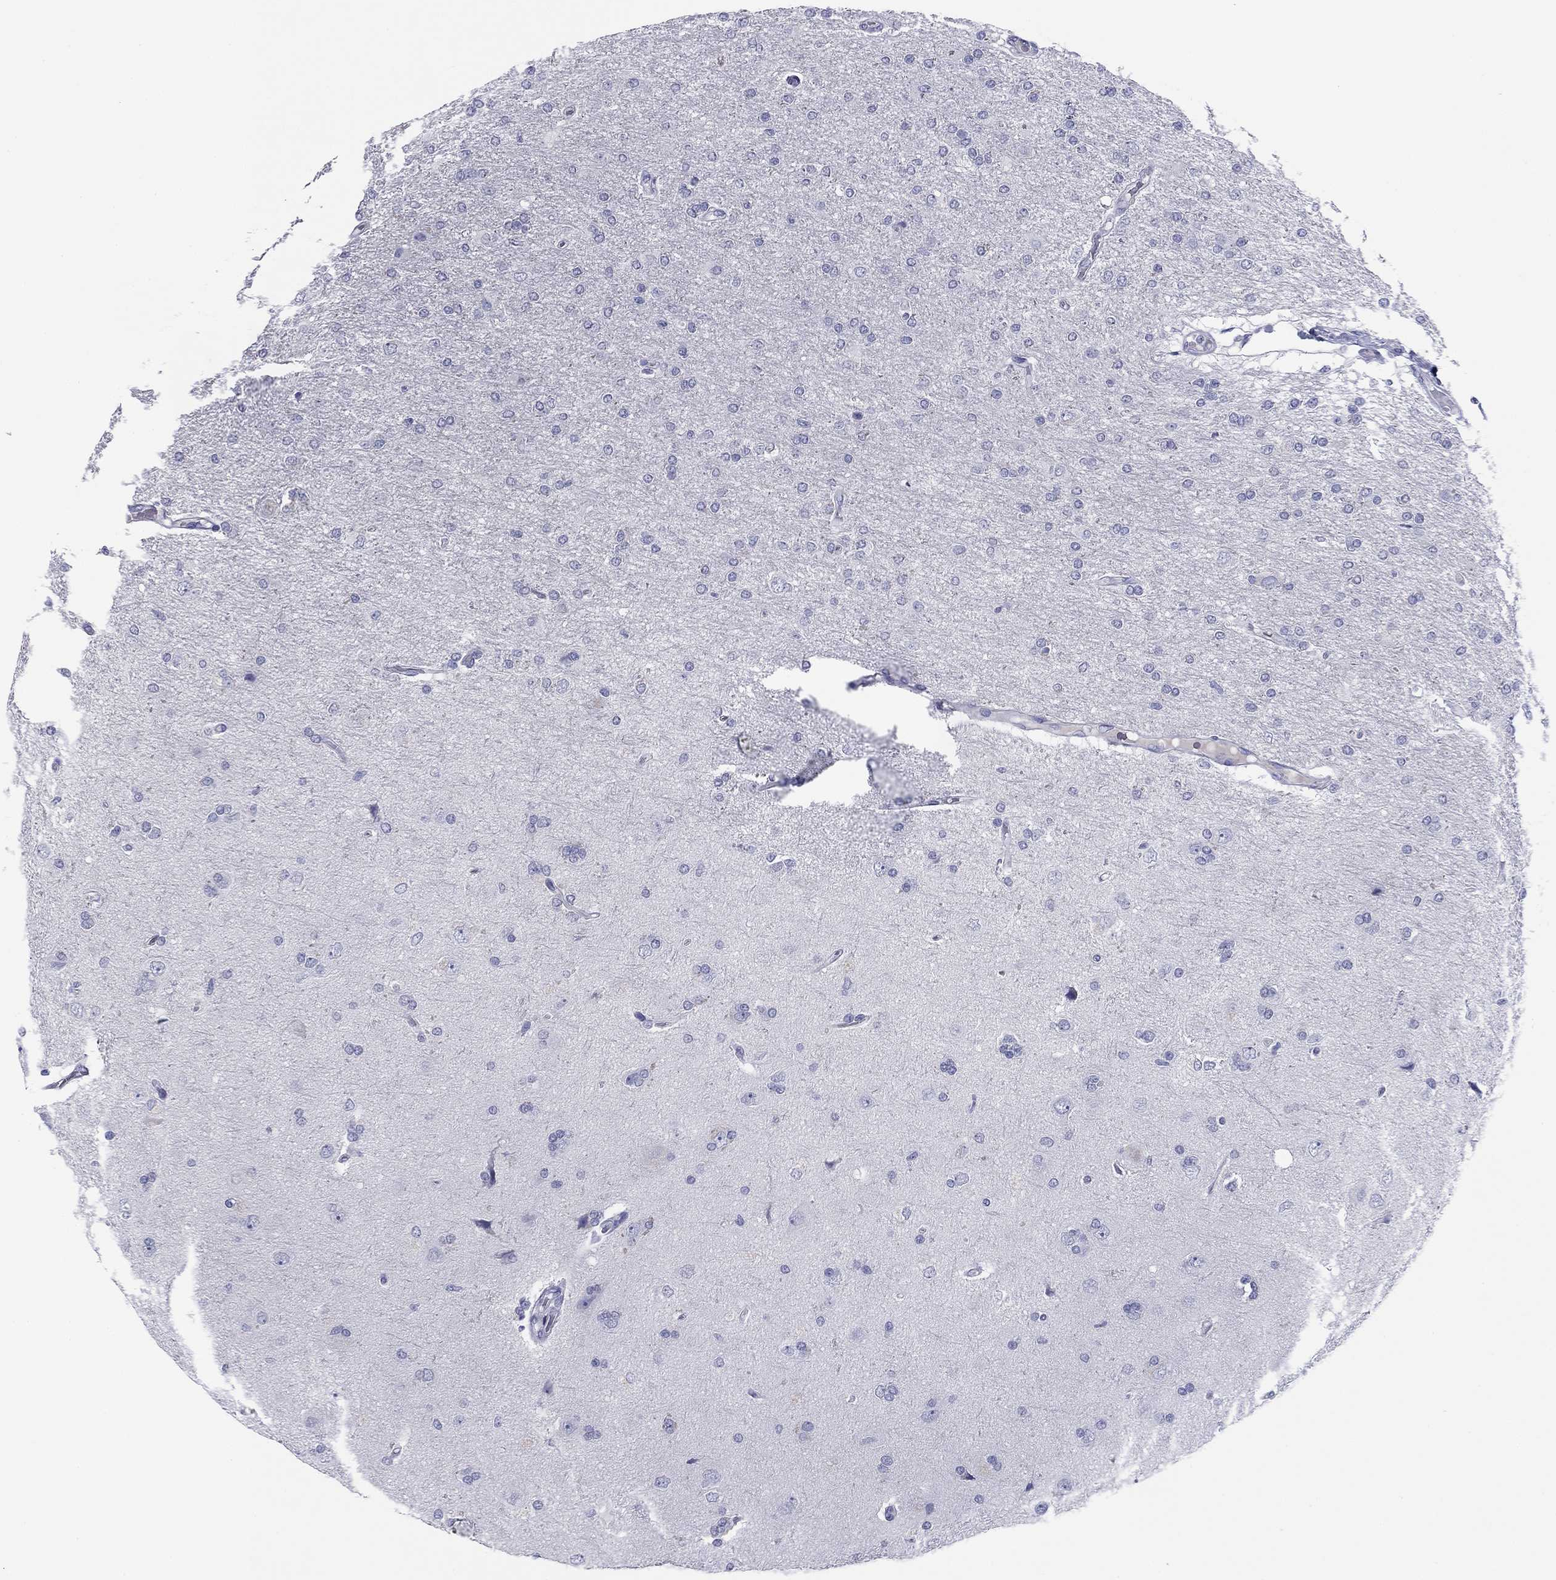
{"staining": {"intensity": "negative", "quantity": "none", "location": "none"}, "tissue": "glioma", "cell_type": "Tumor cells", "image_type": "cancer", "snomed": [{"axis": "morphology", "description": "Glioma, malignant, High grade"}, {"axis": "topography", "description": "Cerebral cortex"}], "caption": "Malignant glioma (high-grade) was stained to show a protein in brown. There is no significant expression in tumor cells.", "gene": "ABCC2", "patient": {"sex": "male", "age": 70}}